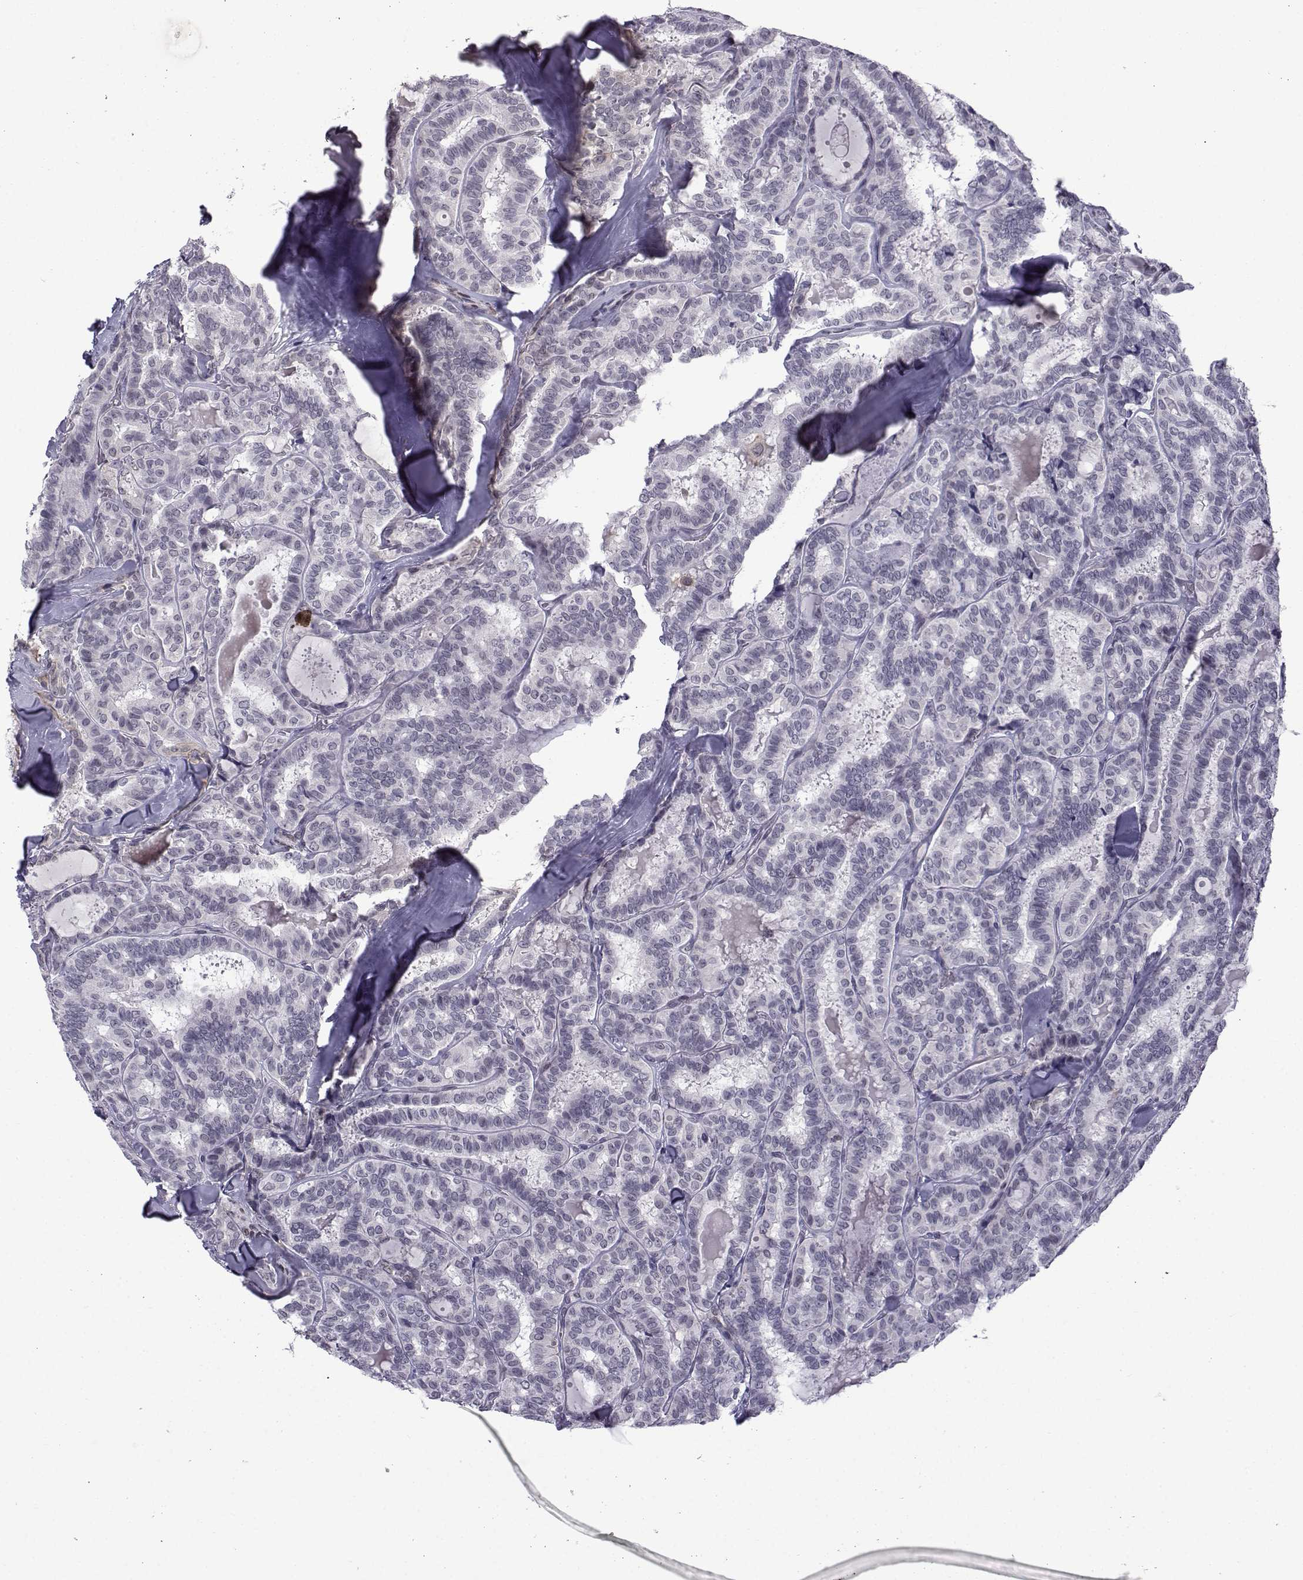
{"staining": {"intensity": "negative", "quantity": "none", "location": "none"}, "tissue": "thyroid cancer", "cell_type": "Tumor cells", "image_type": "cancer", "snomed": [{"axis": "morphology", "description": "Papillary adenocarcinoma, NOS"}, {"axis": "topography", "description": "Thyroid gland"}], "caption": "Immunohistochemistry of human thyroid papillary adenocarcinoma reveals no staining in tumor cells.", "gene": "RBM24", "patient": {"sex": "female", "age": 39}}